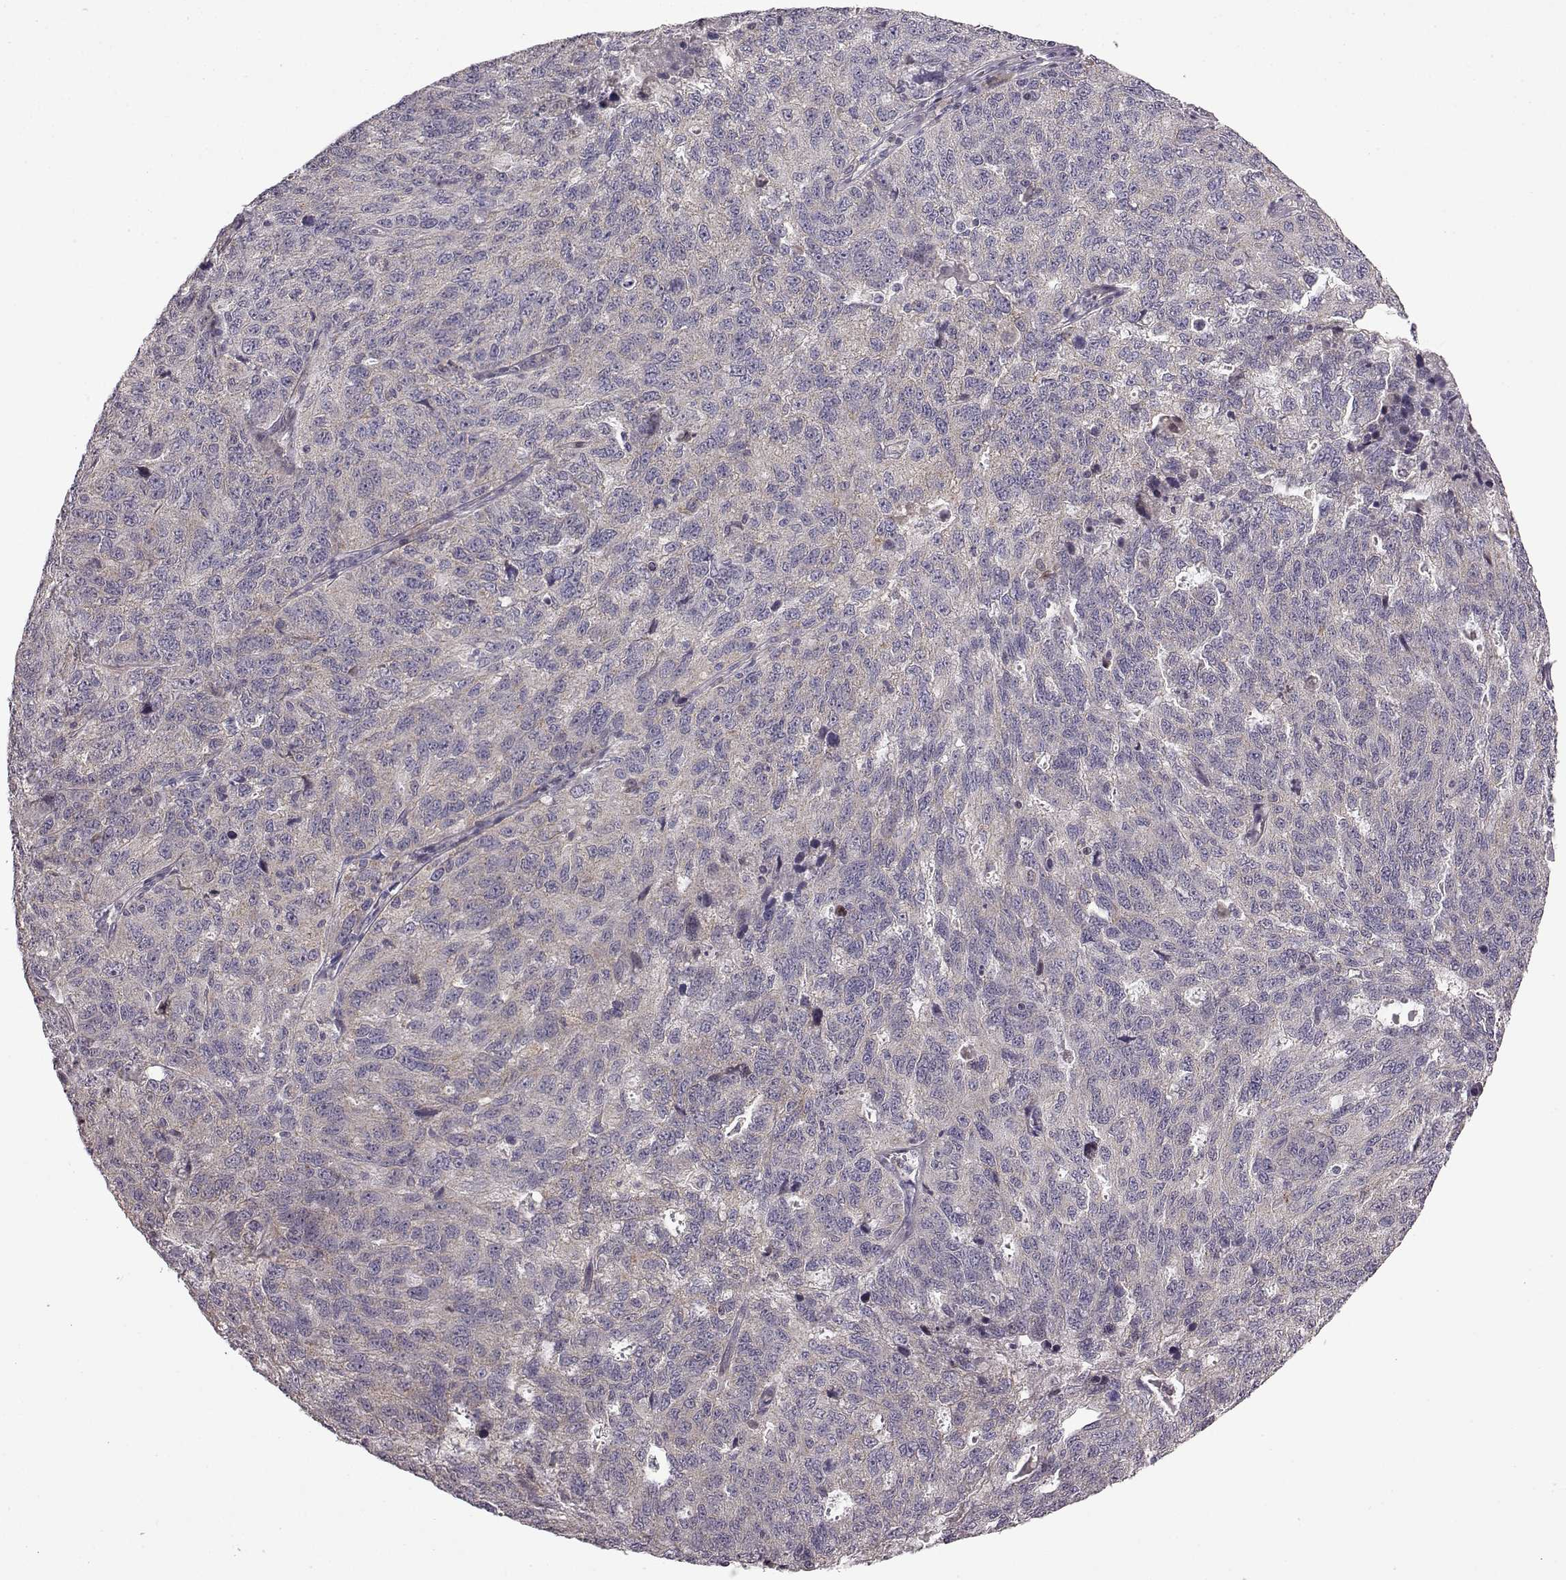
{"staining": {"intensity": "negative", "quantity": "none", "location": "none"}, "tissue": "ovarian cancer", "cell_type": "Tumor cells", "image_type": "cancer", "snomed": [{"axis": "morphology", "description": "Cystadenocarcinoma, serous, NOS"}, {"axis": "topography", "description": "Ovary"}], "caption": "Immunohistochemistry micrograph of neoplastic tissue: ovarian cancer stained with DAB (3,3'-diaminobenzidine) displays no significant protein expression in tumor cells.", "gene": "B3GNT6", "patient": {"sex": "female", "age": 71}}